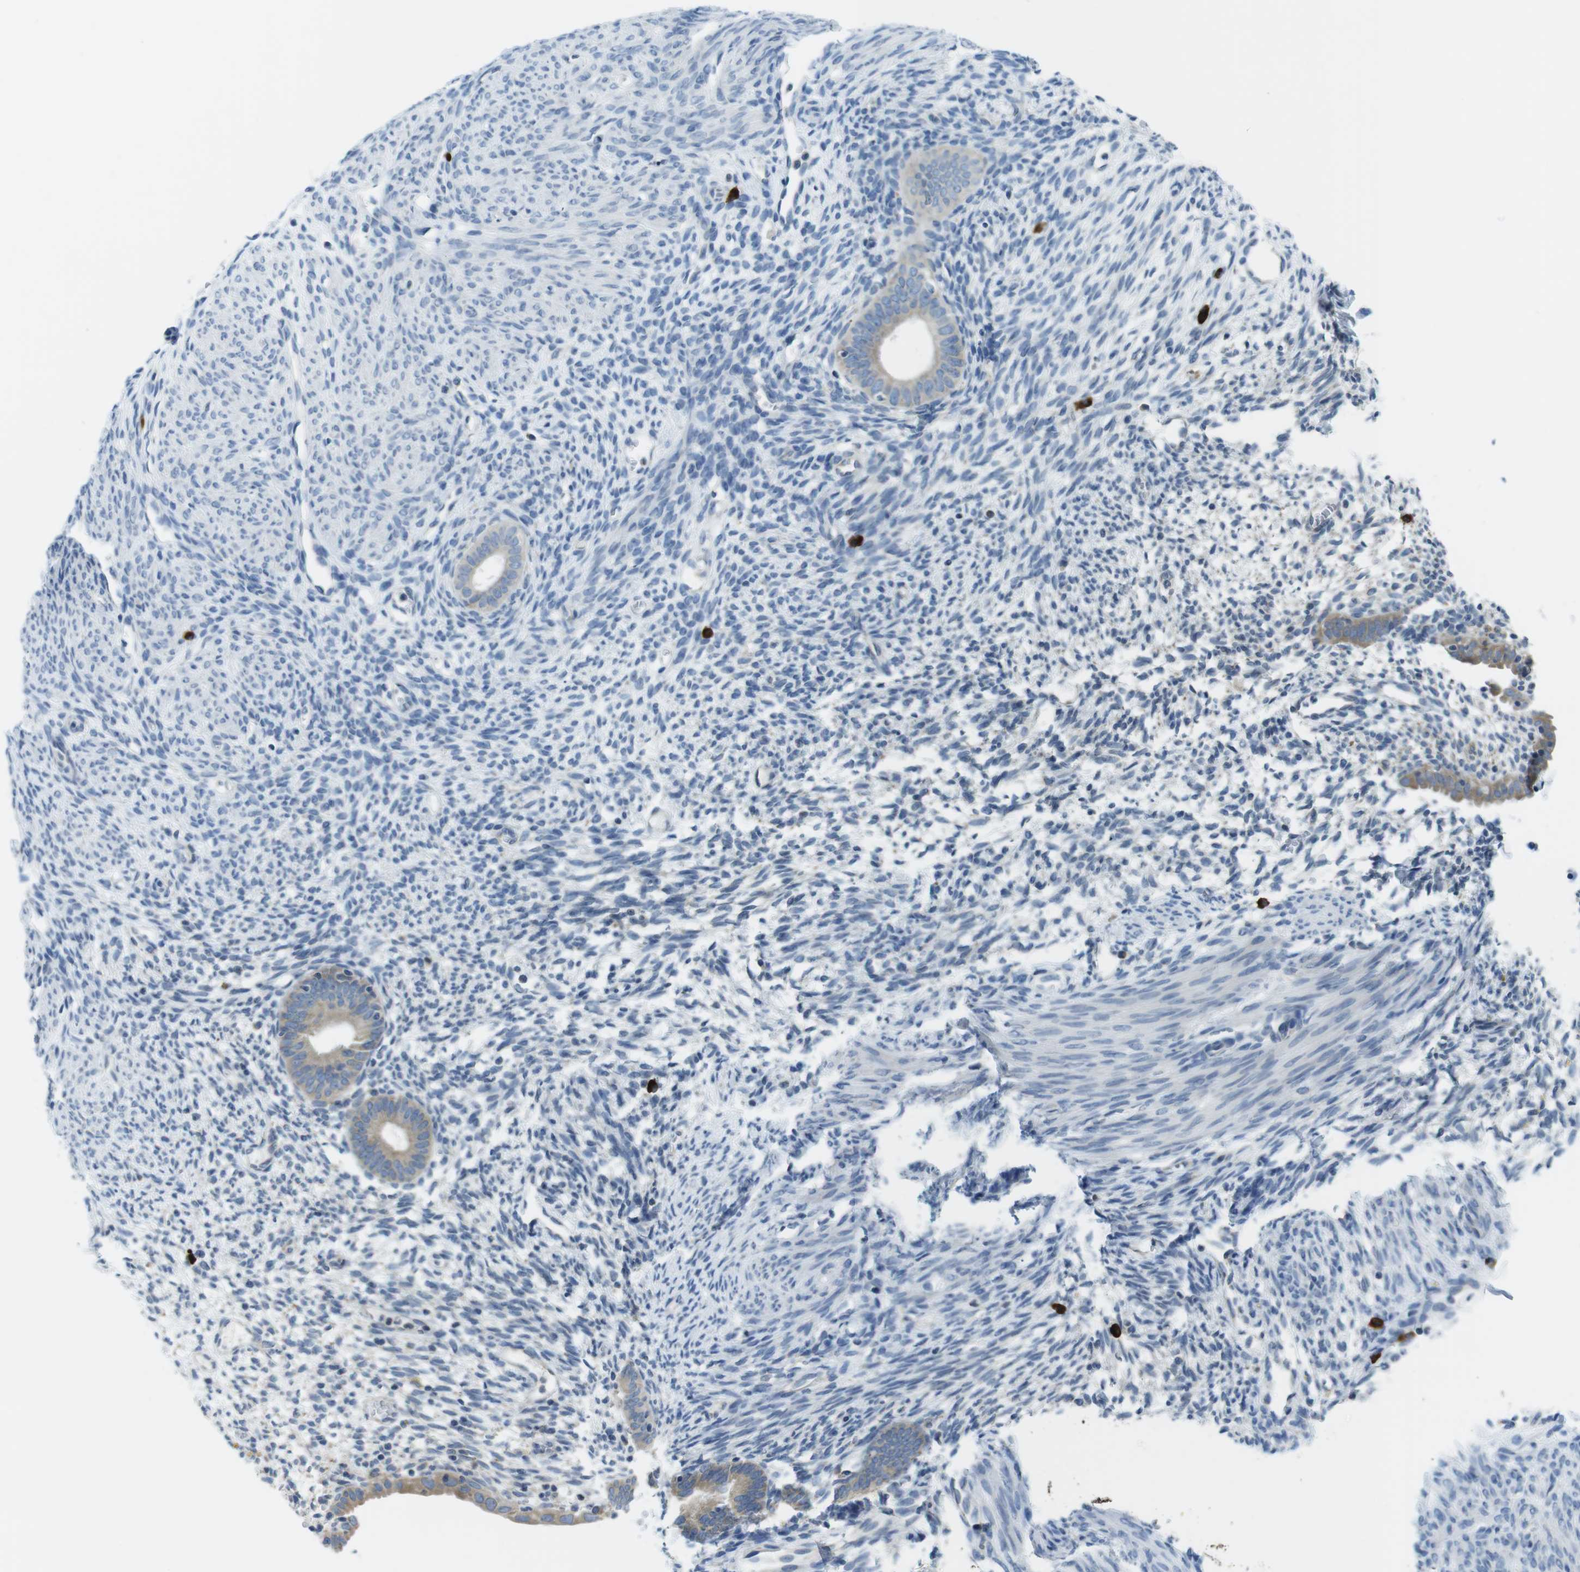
{"staining": {"intensity": "negative", "quantity": "none", "location": "none"}, "tissue": "endometrium", "cell_type": "Cells in endometrial stroma", "image_type": "normal", "snomed": [{"axis": "morphology", "description": "Normal tissue, NOS"}, {"axis": "morphology", "description": "Atrophy, NOS"}, {"axis": "topography", "description": "Uterus"}, {"axis": "topography", "description": "Endometrium"}], "caption": "DAB immunohistochemical staining of benign human endometrium exhibits no significant staining in cells in endometrial stroma.", "gene": "CLPTM1L", "patient": {"sex": "female", "age": 68}}